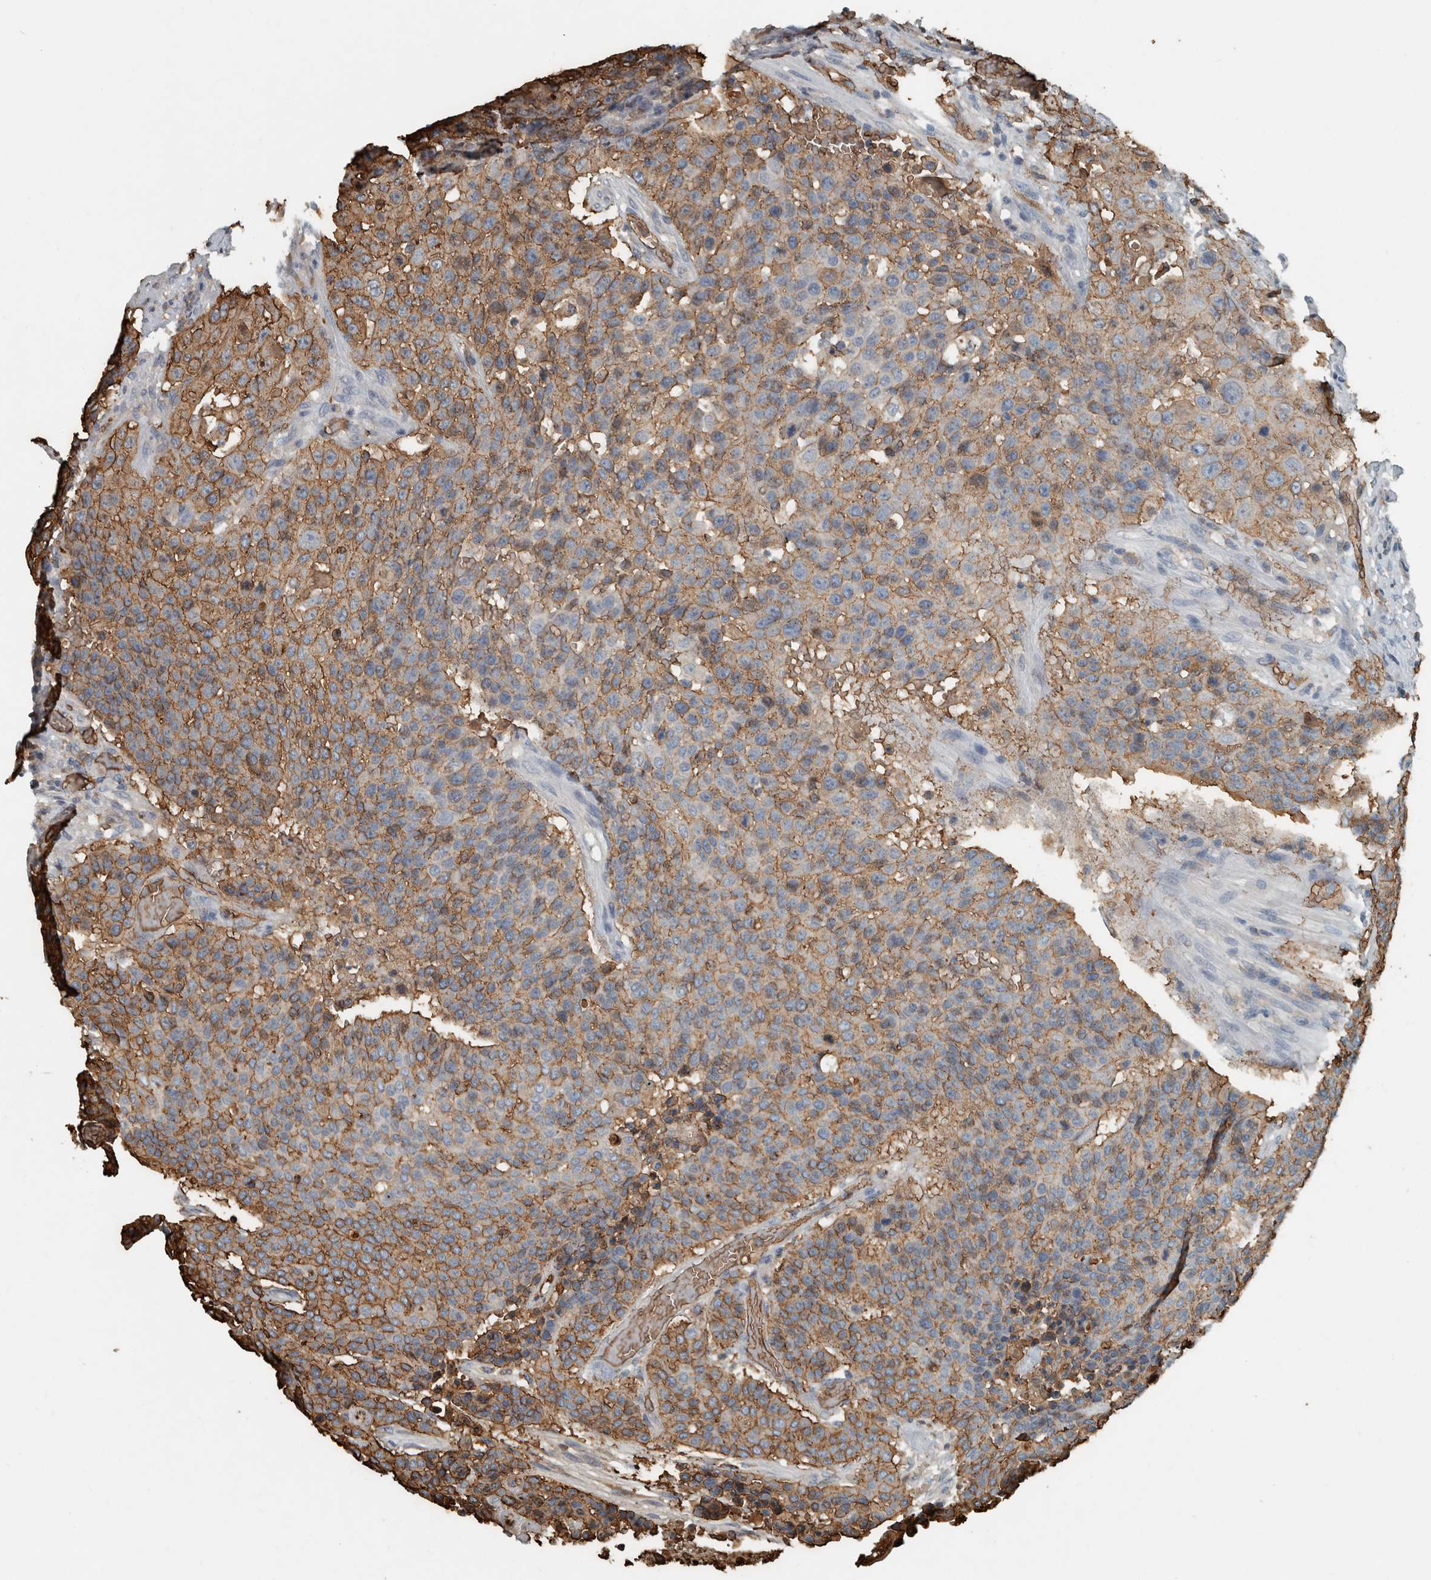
{"staining": {"intensity": "moderate", "quantity": ">75%", "location": "cytoplasmic/membranous"}, "tissue": "urothelial cancer", "cell_type": "Tumor cells", "image_type": "cancer", "snomed": [{"axis": "morphology", "description": "Urothelial carcinoma, High grade"}, {"axis": "topography", "description": "Urinary bladder"}], "caption": "Urothelial cancer stained with immunohistochemistry (IHC) exhibits moderate cytoplasmic/membranous staining in approximately >75% of tumor cells.", "gene": "LBP", "patient": {"sex": "male", "age": 74}}